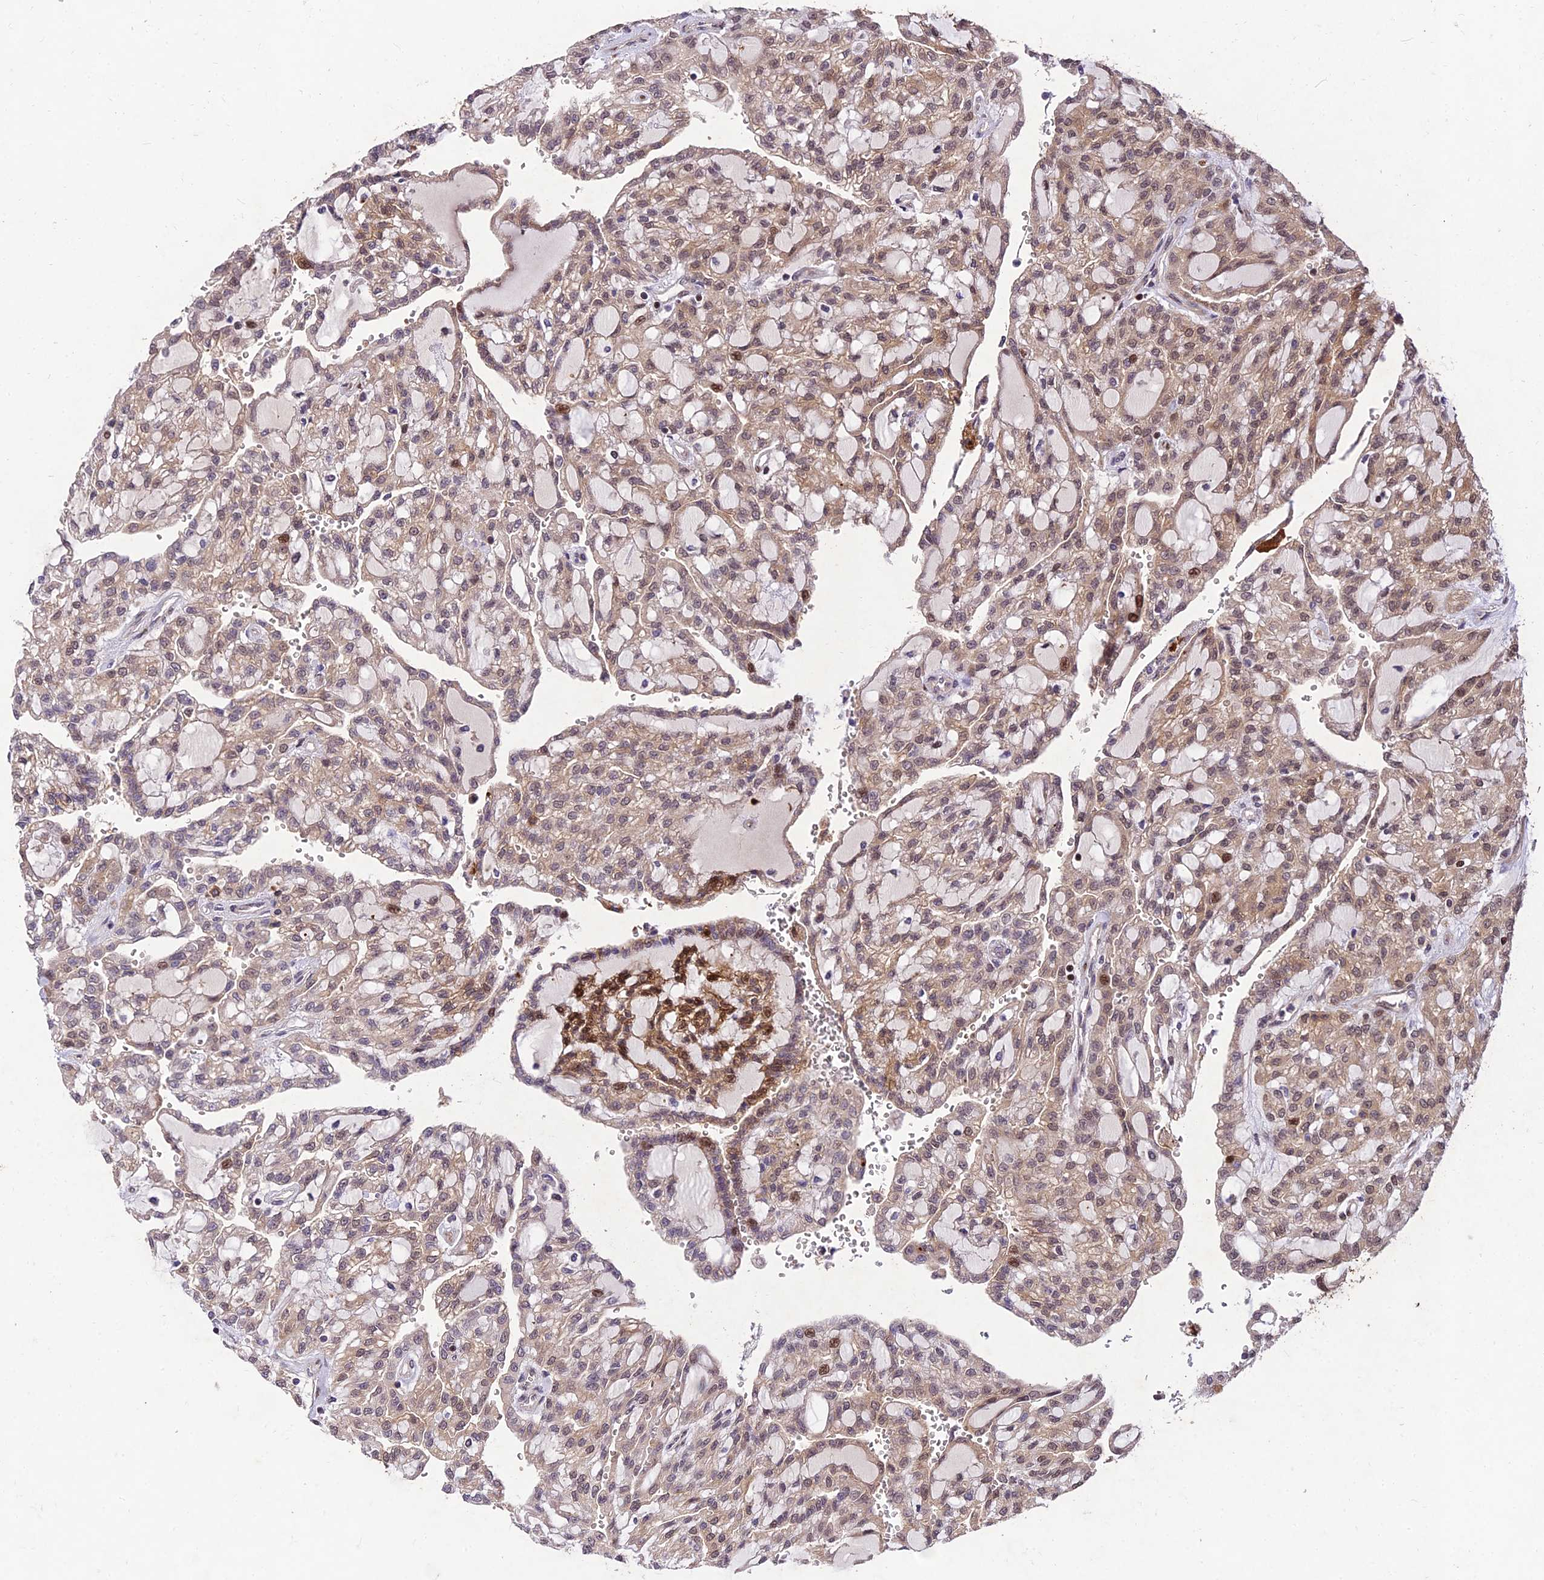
{"staining": {"intensity": "moderate", "quantity": "<25%", "location": "cytoplasmic/membranous,nuclear"}, "tissue": "renal cancer", "cell_type": "Tumor cells", "image_type": "cancer", "snomed": [{"axis": "morphology", "description": "Adenocarcinoma, NOS"}, {"axis": "topography", "description": "Kidney"}], "caption": "Immunohistochemical staining of renal cancer (adenocarcinoma) displays low levels of moderate cytoplasmic/membranous and nuclear expression in approximately <25% of tumor cells. The protein is shown in brown color, while the nuclei are stained blue.", "gene": "MKKS", "patient": {"sex": "male", "age": 63}}